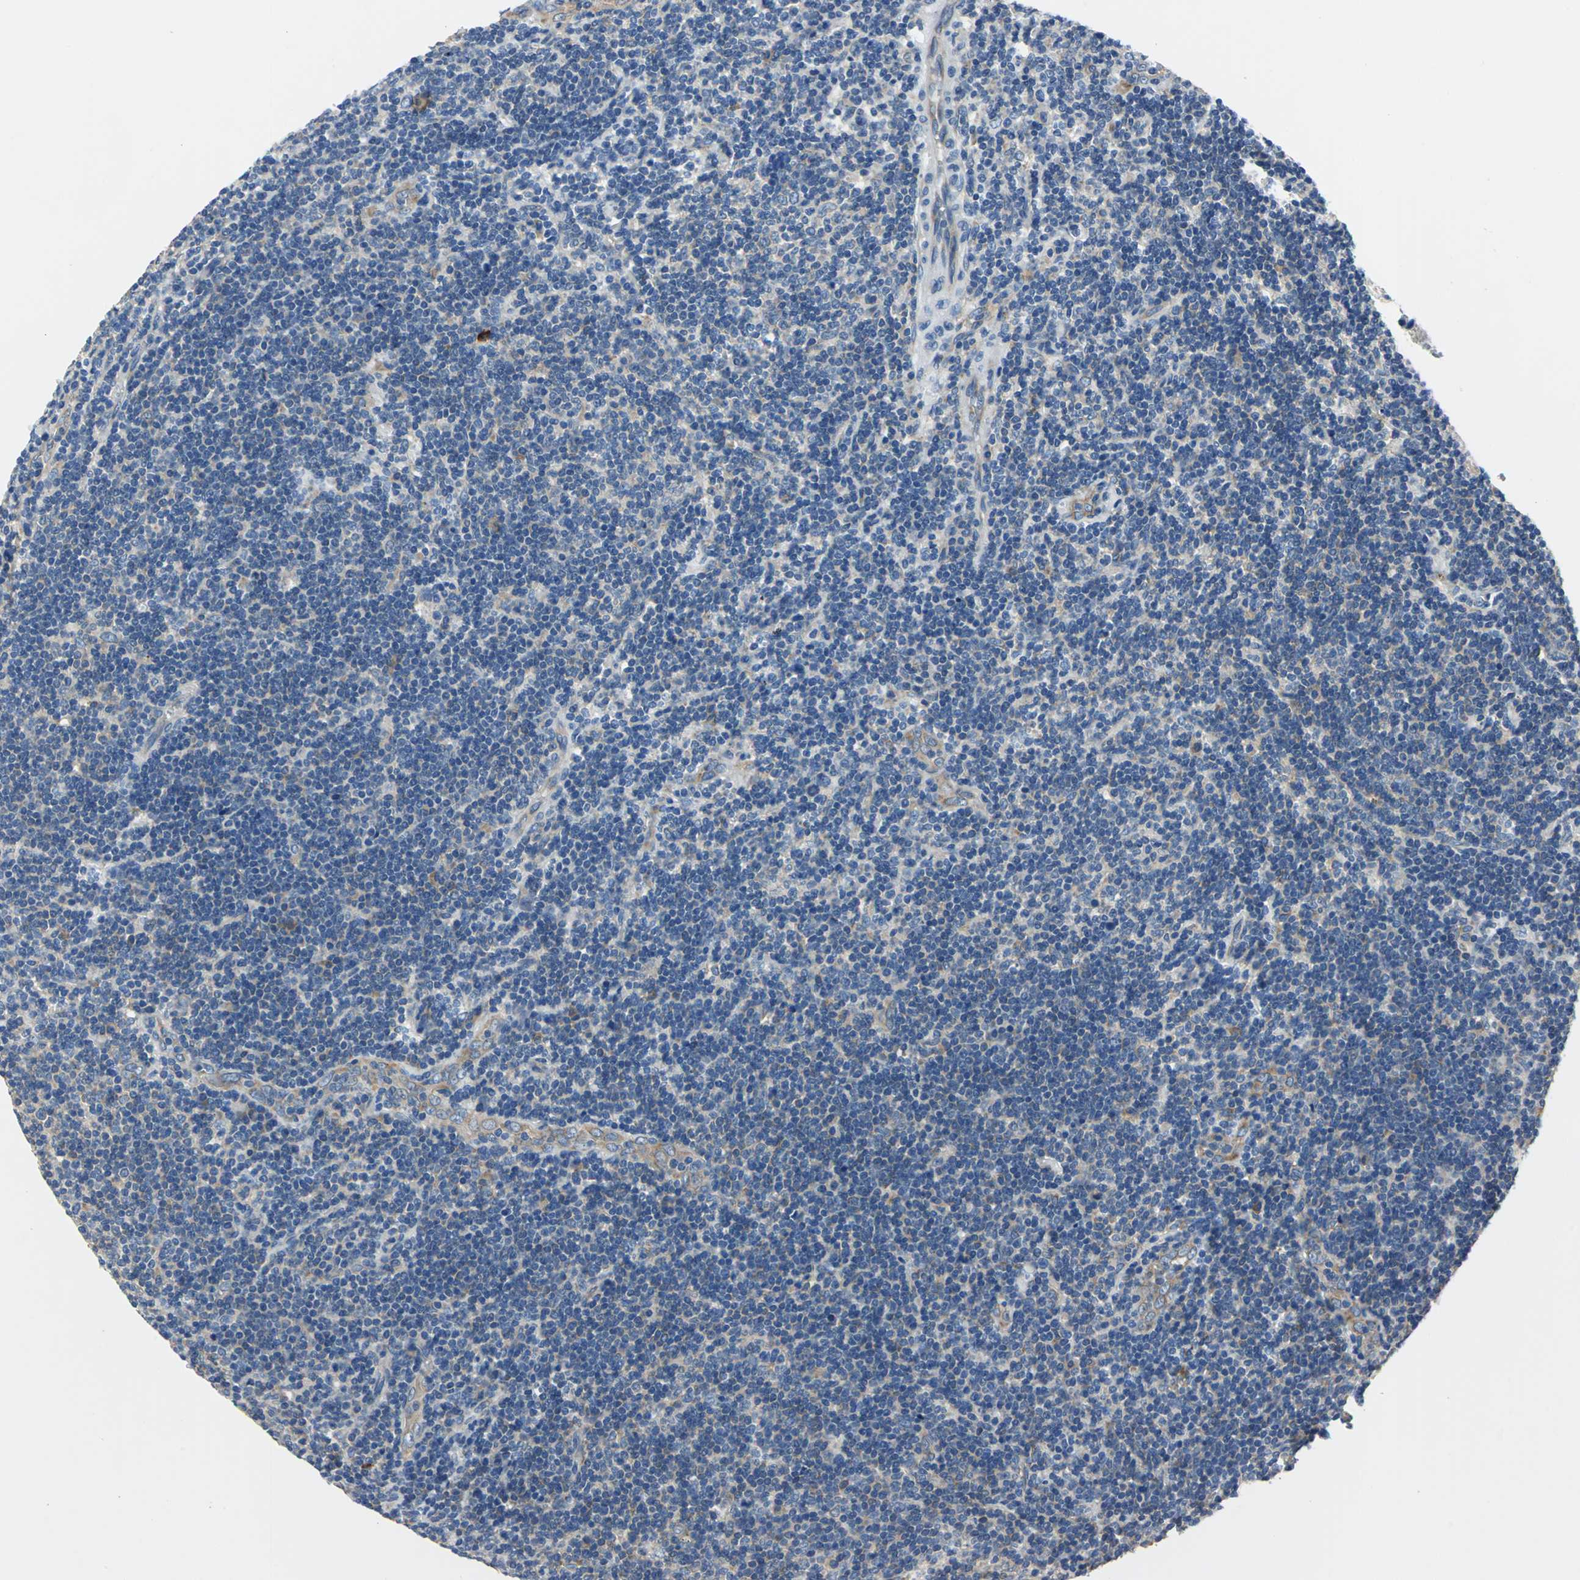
{"staining": {"intensity": "negative", "quantity": "none", "location": "none"}, "tissue": "lymphoma", "cell_type": "Tumor cells", "image_type": "cancer", "snomed": [{"axis": "morphology", "description": "Malignant lymphoma, non-Hodgkin's type, Low grade"}, {"axis": "topography", "description": "Lymph node"}], "caption": "An IHC photomicrograph of lymphoma is shown. There is no staining in tumor cells of lymphoma.", "gene": "TRIM25", "patient": {"sex": "male", "age": 70}}